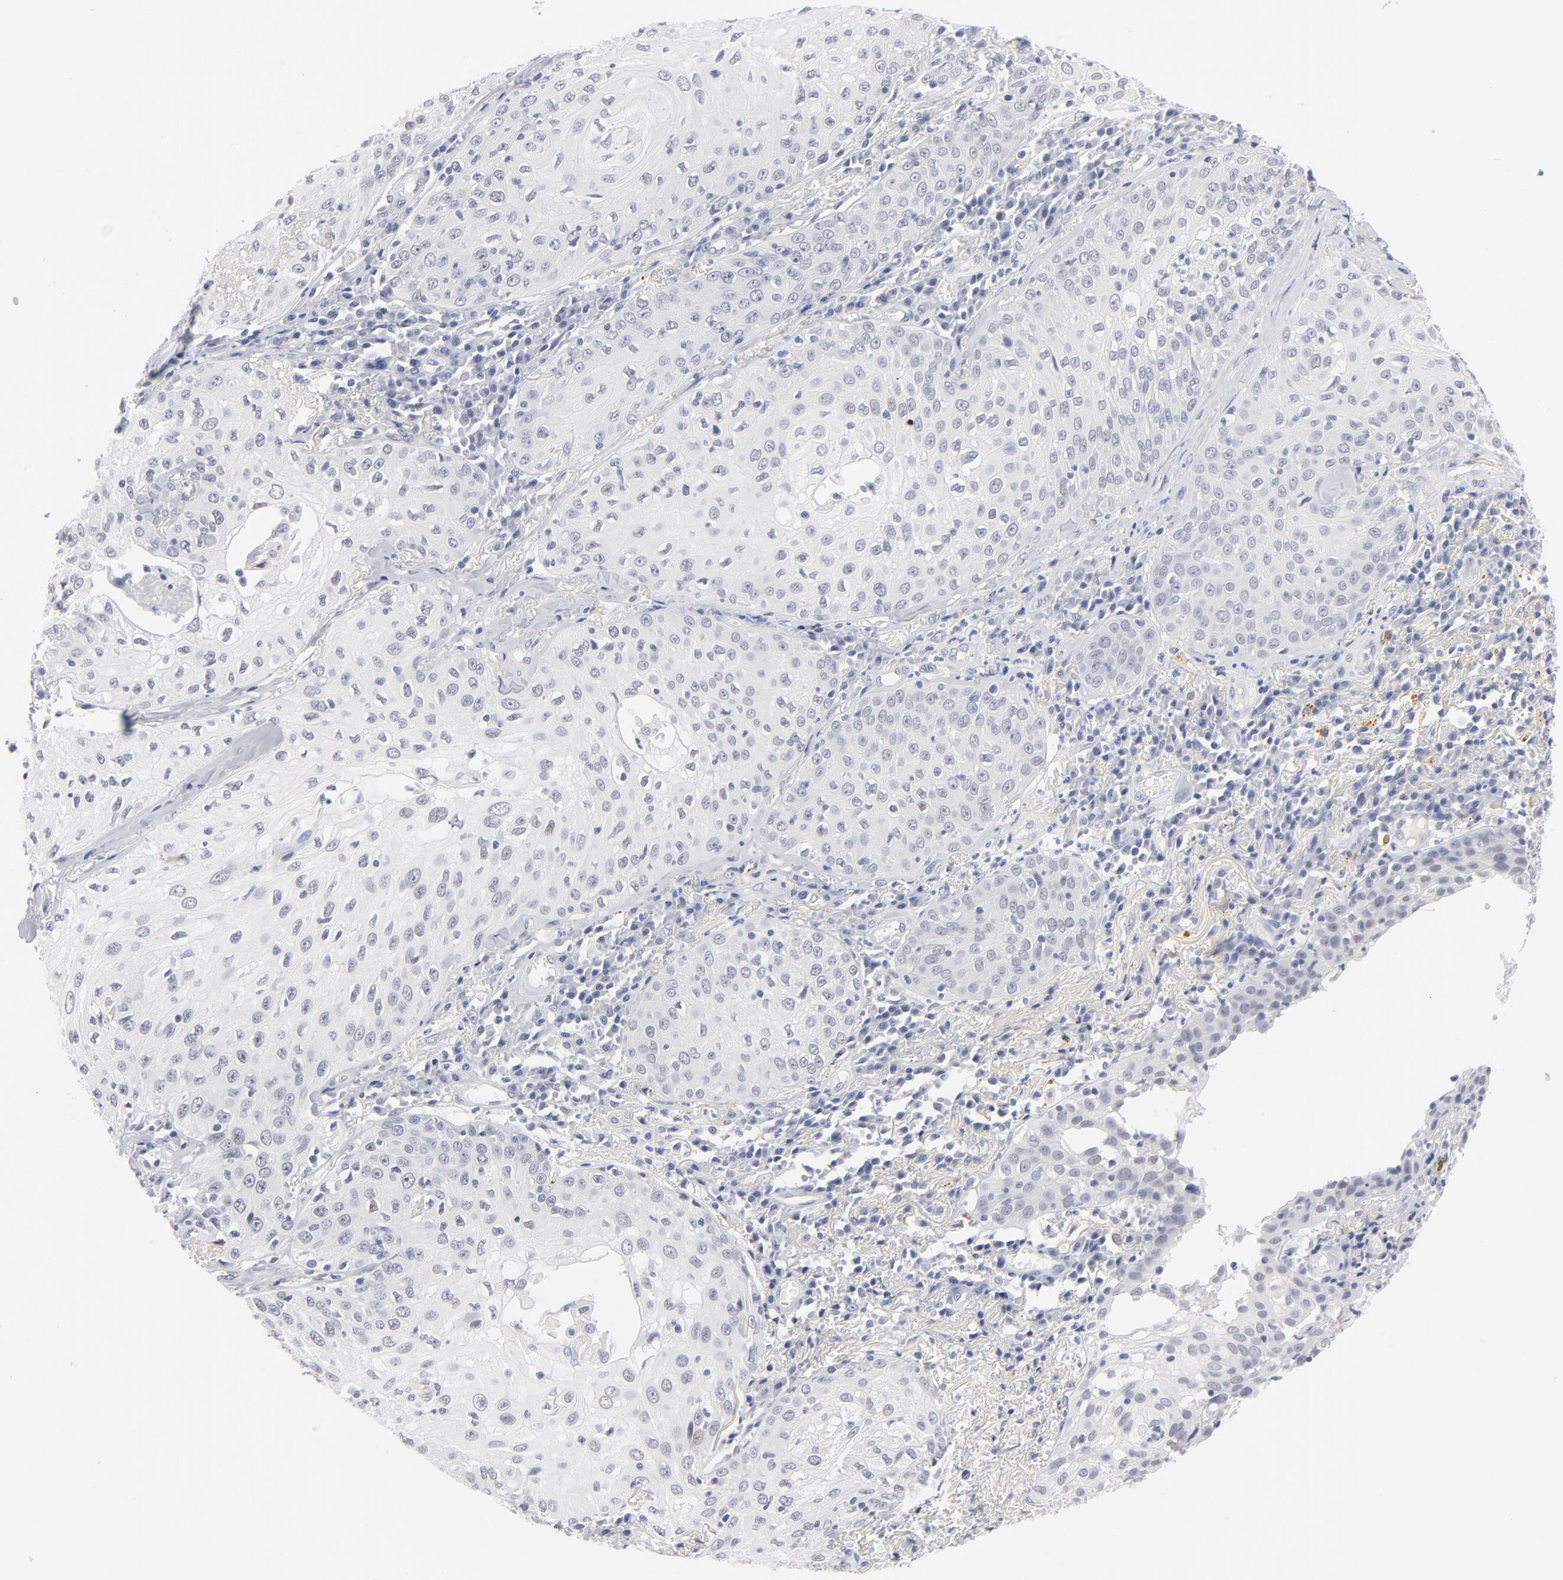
{"staining": {"intensity": "negative", "quantity": "none", "location": "none"}, "tissue": "skin cancer", "cell_type": "Tumor cells", "image_type": "cancer", "snomed": [{"axis": "morphology", "description": "Squamous cell carcinoma, NOS"}, {"axis": "topography", "description": "Skin"}], "caption": "DAB immunohistochemical staining of skin cancer (squamous cell carcinoma) demonstrates no significant staining in tumor cells.", "gene": "KHNYN", "patient": {"sex": "male", "age": 65}}